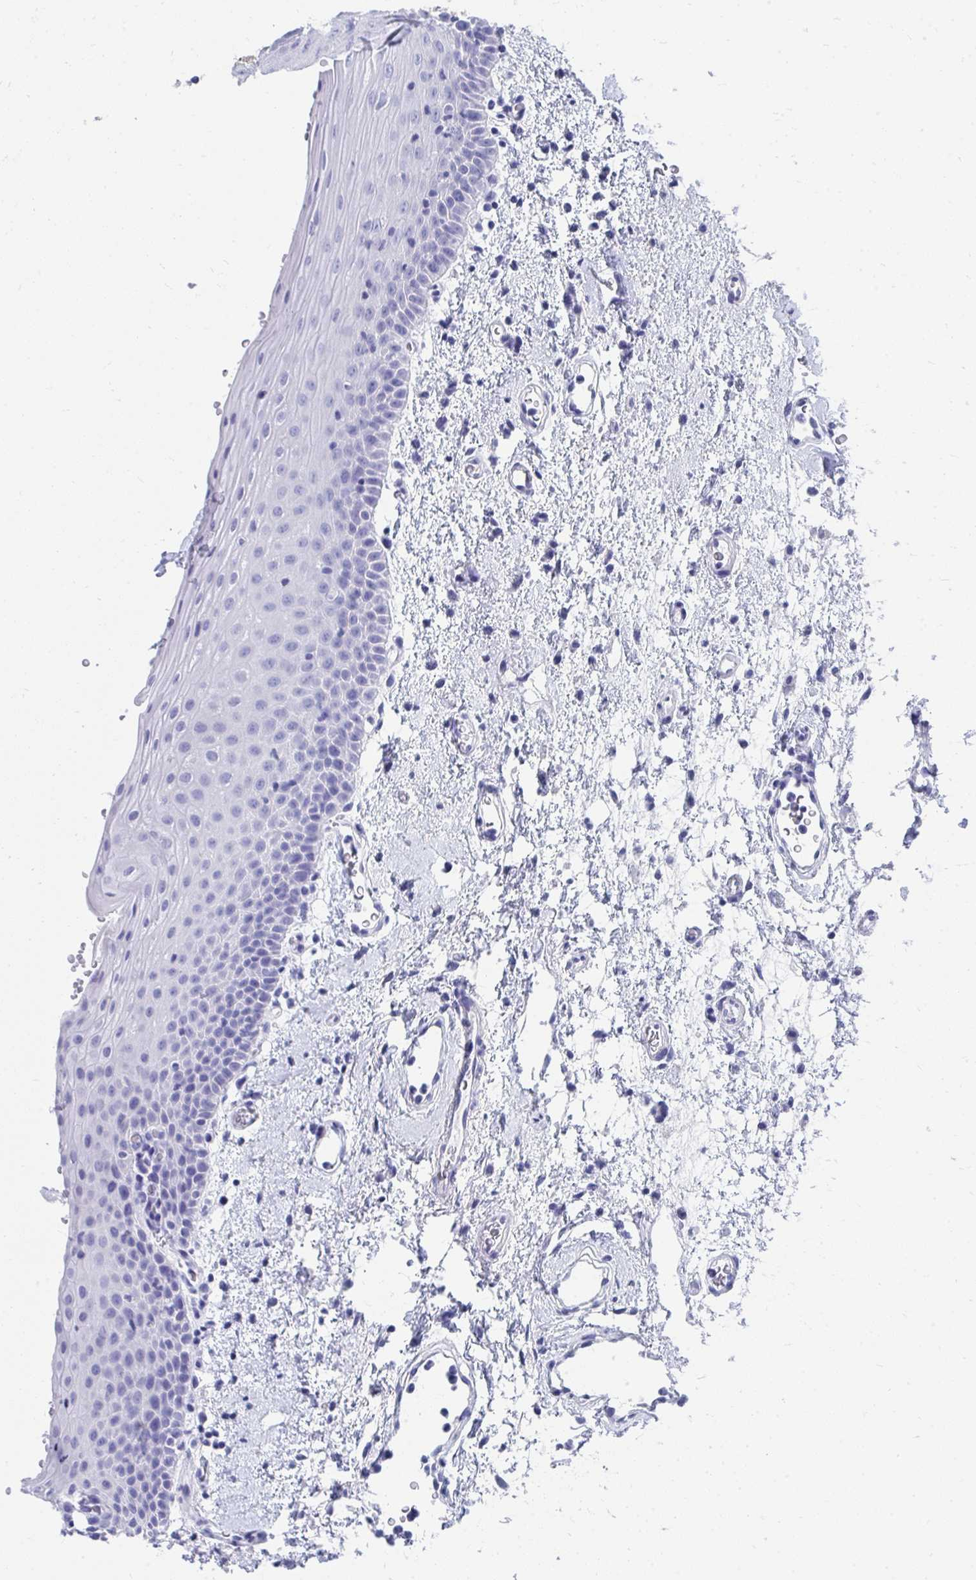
{"staining": {"intensity": "negative", "quantity": "none", "location": "none"}, "tissue": "oral mucosa", "cell_type": "Squamous epithelial cells", "image_type": "normal", "snomed": [{"axis": "morphology", "description": "Normal tissue, NOS"}, {"axis": "topography", "description": "Oral tissue"}, {"axis": "topography", "description": "Head-Neck"}], "caption": "High magnification brightfield microscopy of unremarkable oral mucosa stained with DAB (3,3'-diaminobenzidine) (brown) and counterstained with hematoxylin (blue): squamous epithelial cells show no significant positivity. (IHC, brightfield microscopy, high magnification).", "gene": "HGD", "patient": {"sex": "female", "age": 55}}